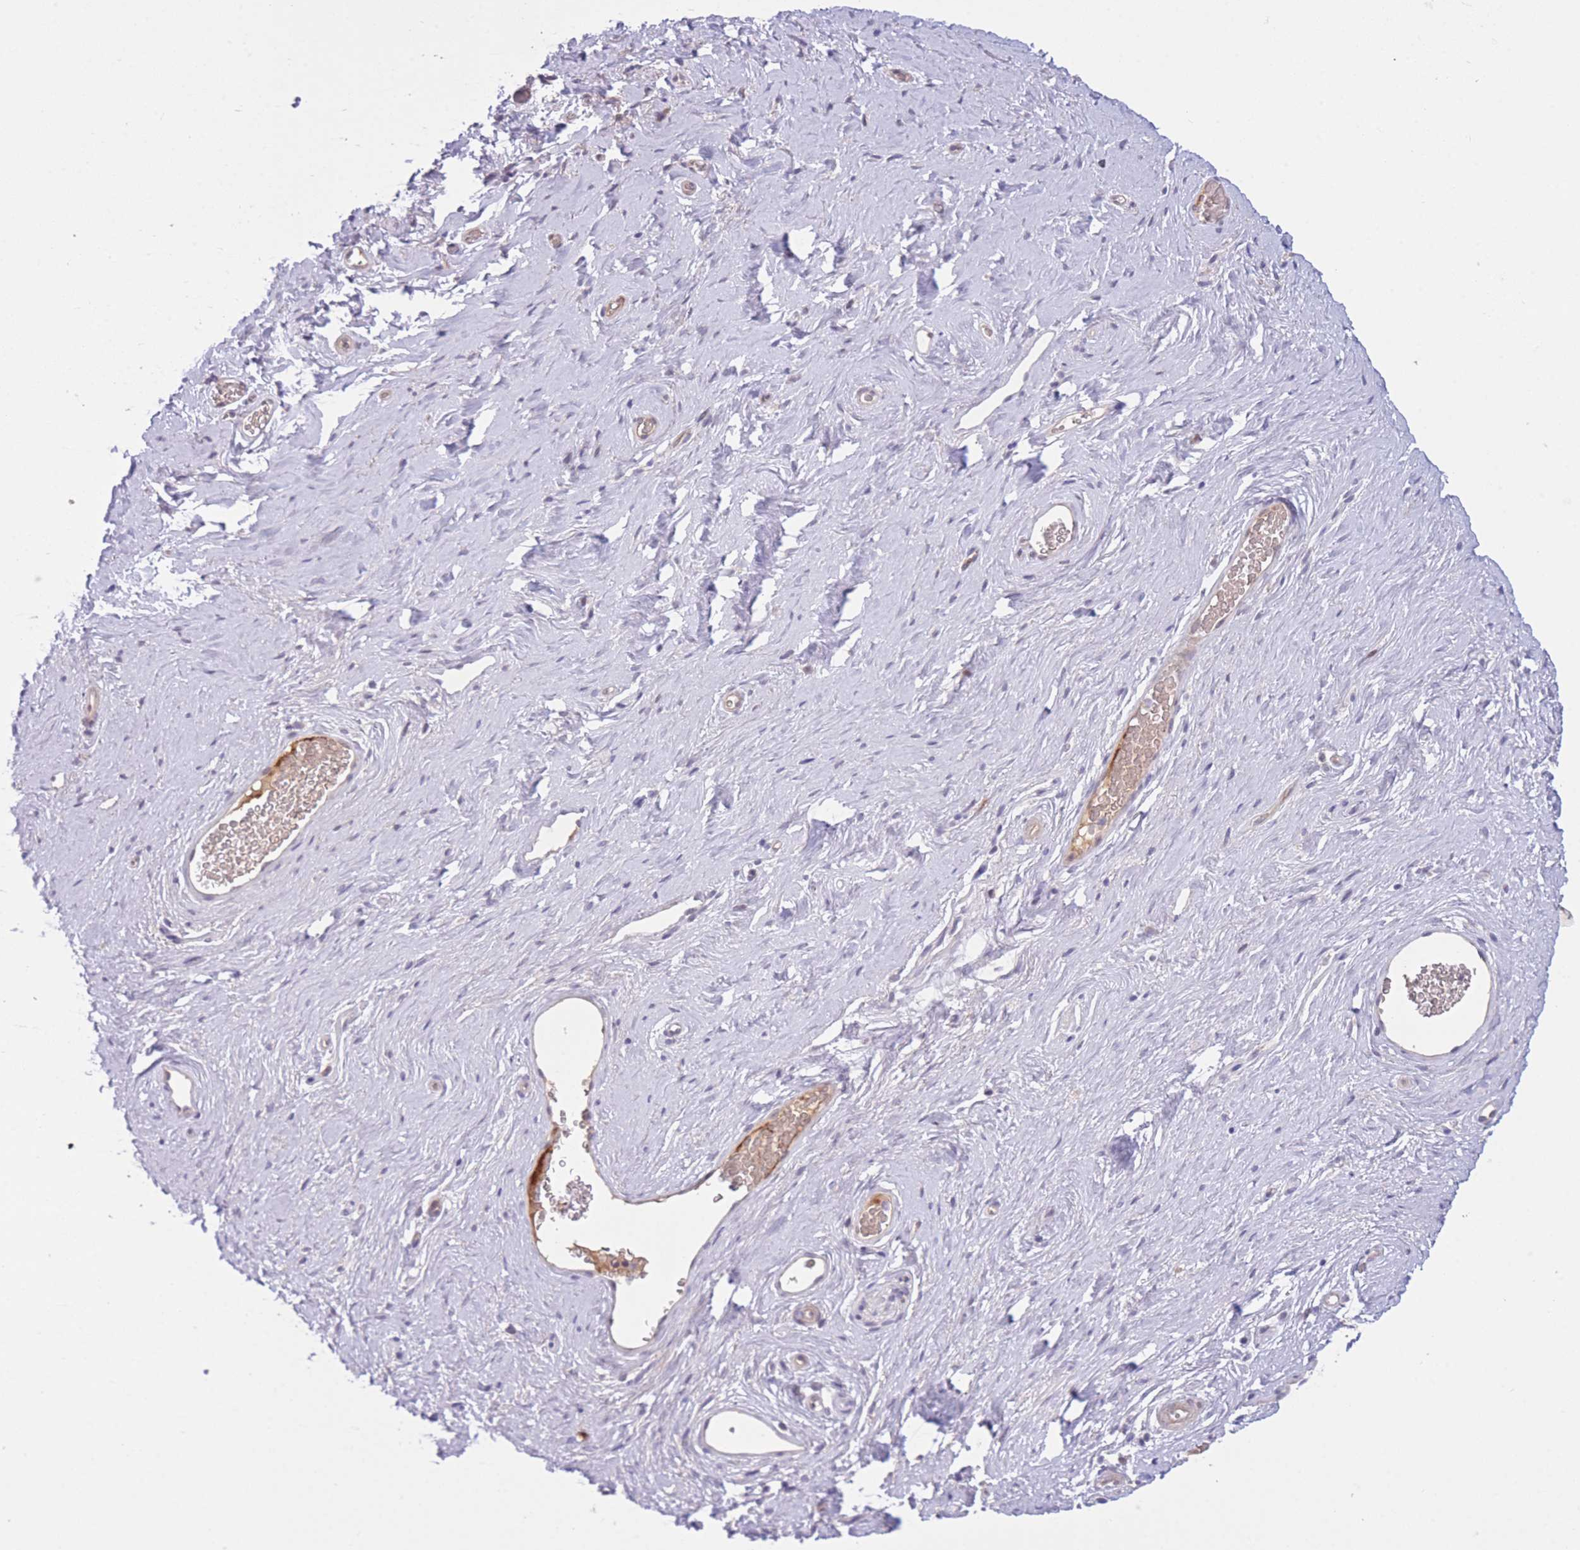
{"staining": {"intensity": "negative", "quantity": "none", "location": "none"}, "tissue": "soft tissue", "cell_type": "Fibroblasts", "image_type": "normal", "snomed": [{"axis": "morphology", "description": "Normal tissue, NOS"}, {"axis": "morphology", "description": "Adenocarcinoma, NOS"}, {"axis": "topography", "description": "Rectum"}, {"axis": "topography", "description": "Vagina"}, {"axis": "topography", "description": "Peripheral nerve tissue"}], "caption": "Protein analysis of benign soft tissue displays no significant positivity in fibroblasts.", "gene": "CDC25B", "patient": {"sex": "female", "age": 71}}